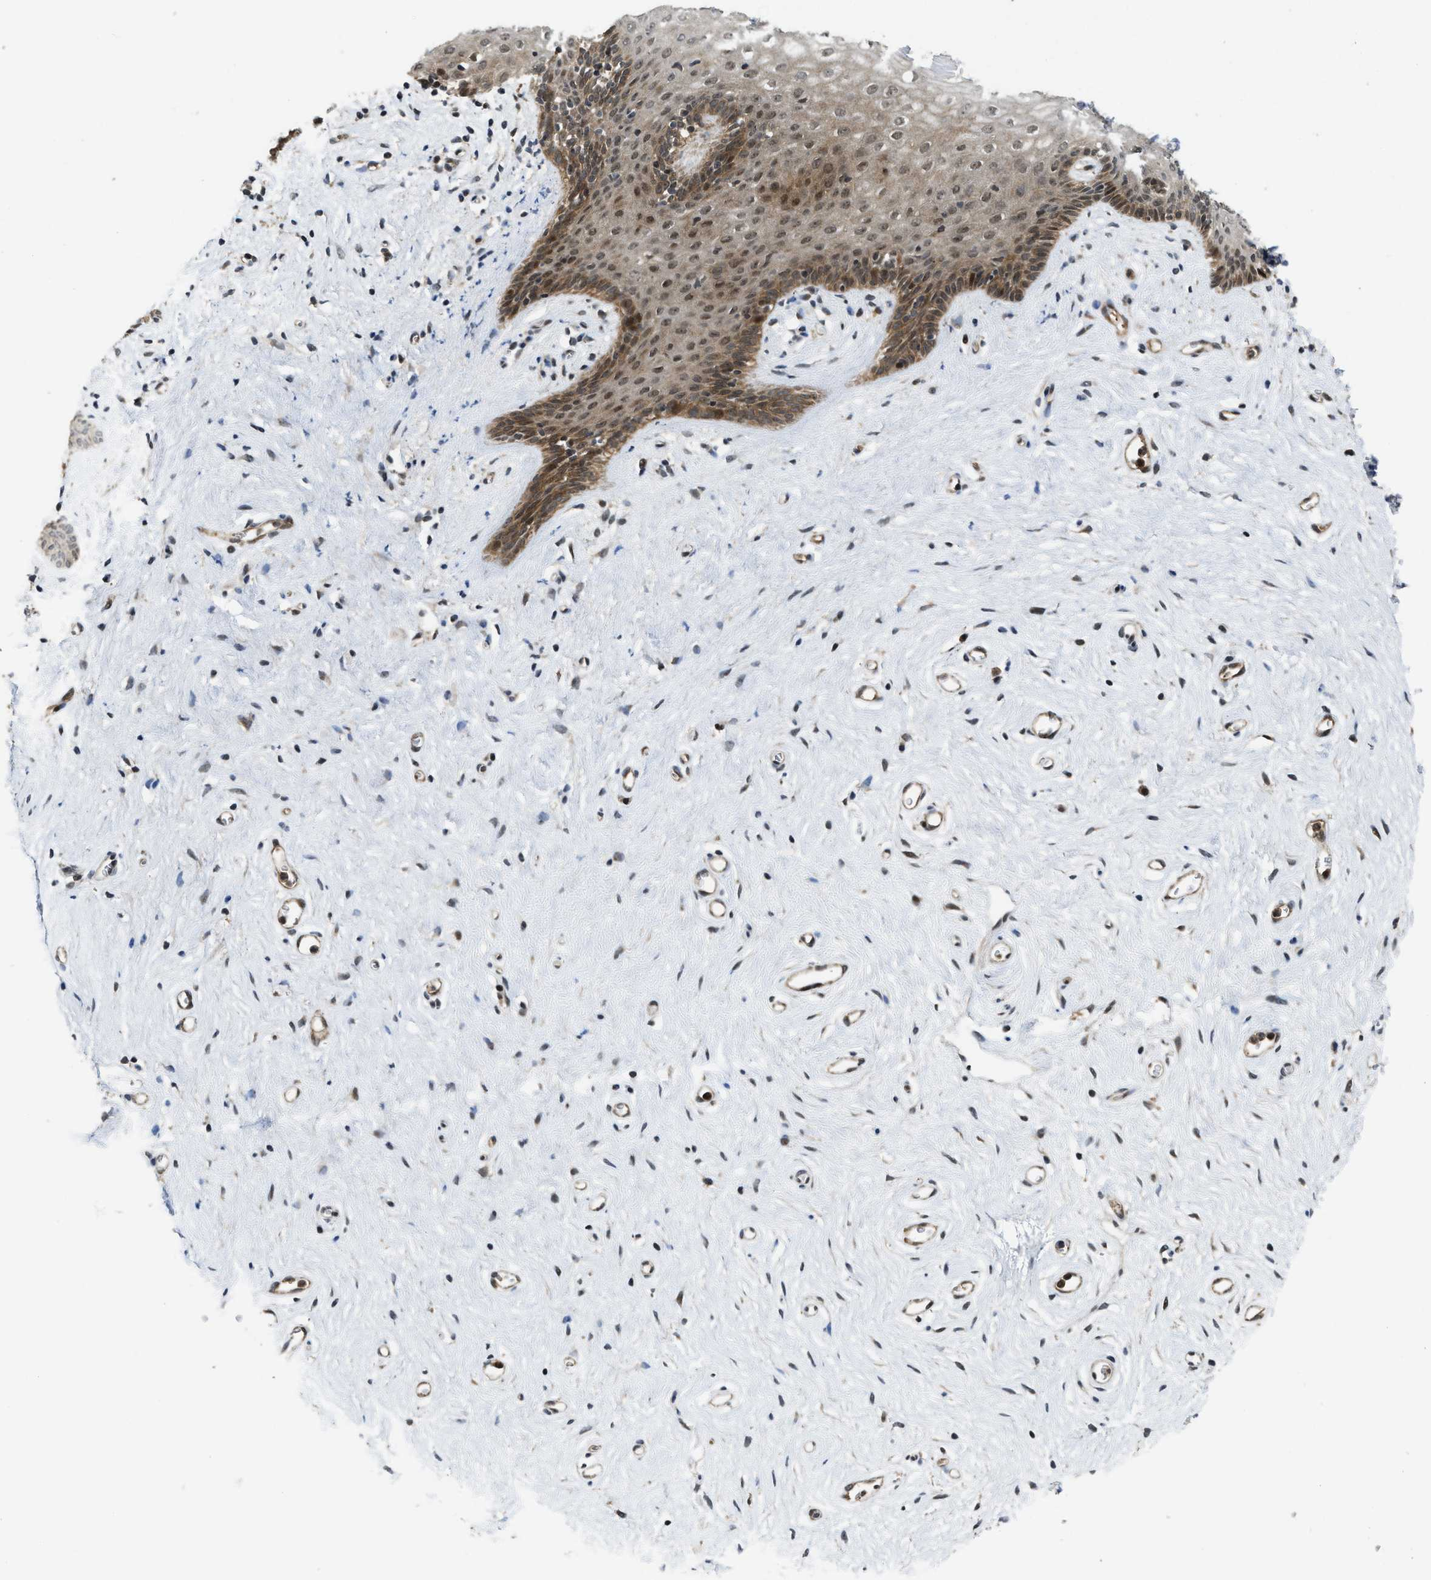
{"staining": {"intensity": "moderate", "quantity": "25%-75%", "location": "cytoplasmic/membranous,nuclear"}, "tissue": "vagina", "cell_type": "Squamous epithelial cells", "image_type": "normal", "snomed": [{"axis": "morphology", "description": "Normal tissue, NOS"}, {"axis": "topography", "description": "Vagina"}], "caption": "Moderate cytoplasmic/membranous,nuclear protein positivity is seen in about 25%-75% of squamous epithelial cells in vagina. Using DAB (brown) and hematoxylin (blue) stains, captured at high magnification using brightfield microscopy.", "gene": "DNAJC28", "patient": {"sex": "female", "age": 44}}